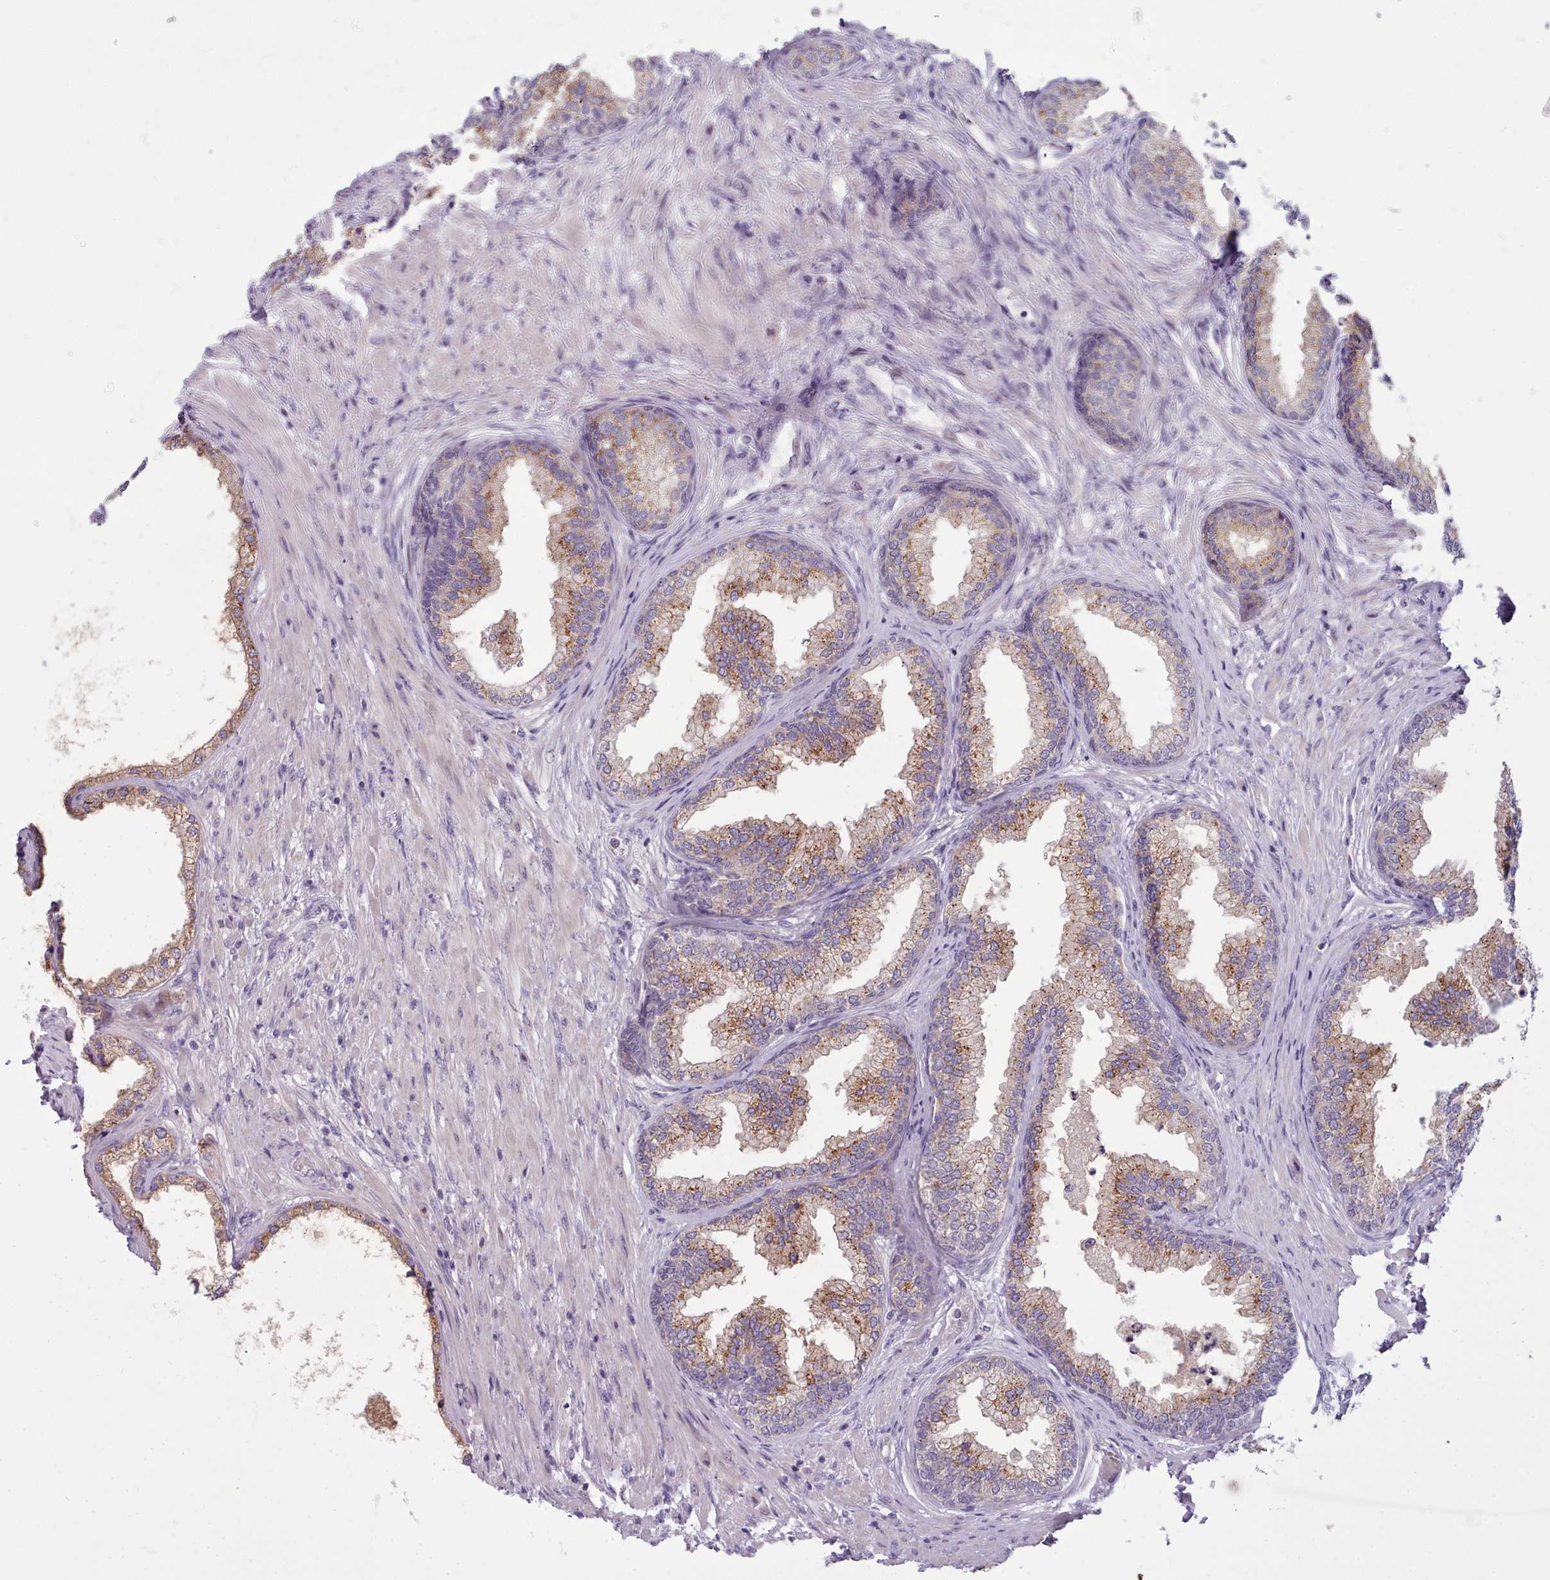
{"staining": {"intensity": "moderate", "quantity": "25%-75%", "location": "cytoplasmic/membranous"}, "tissue": "prostate", "cell_type": "Glandular cells", "image_type": "normal", "snomed": [{"axis": "morphology", "description": "Normal tissue, NOS"}, {"axis": "topography", "description": "Prostate"}], "caption": "This micrograph displays immunohistochemistry staining of unremarkable prostate, with medium moderate cytoplasmic/membranous positivity in approximately 25%-75% of glandular cells.", "gene": "MYRFL", "patient": {"sex": "male", "age": 76}}